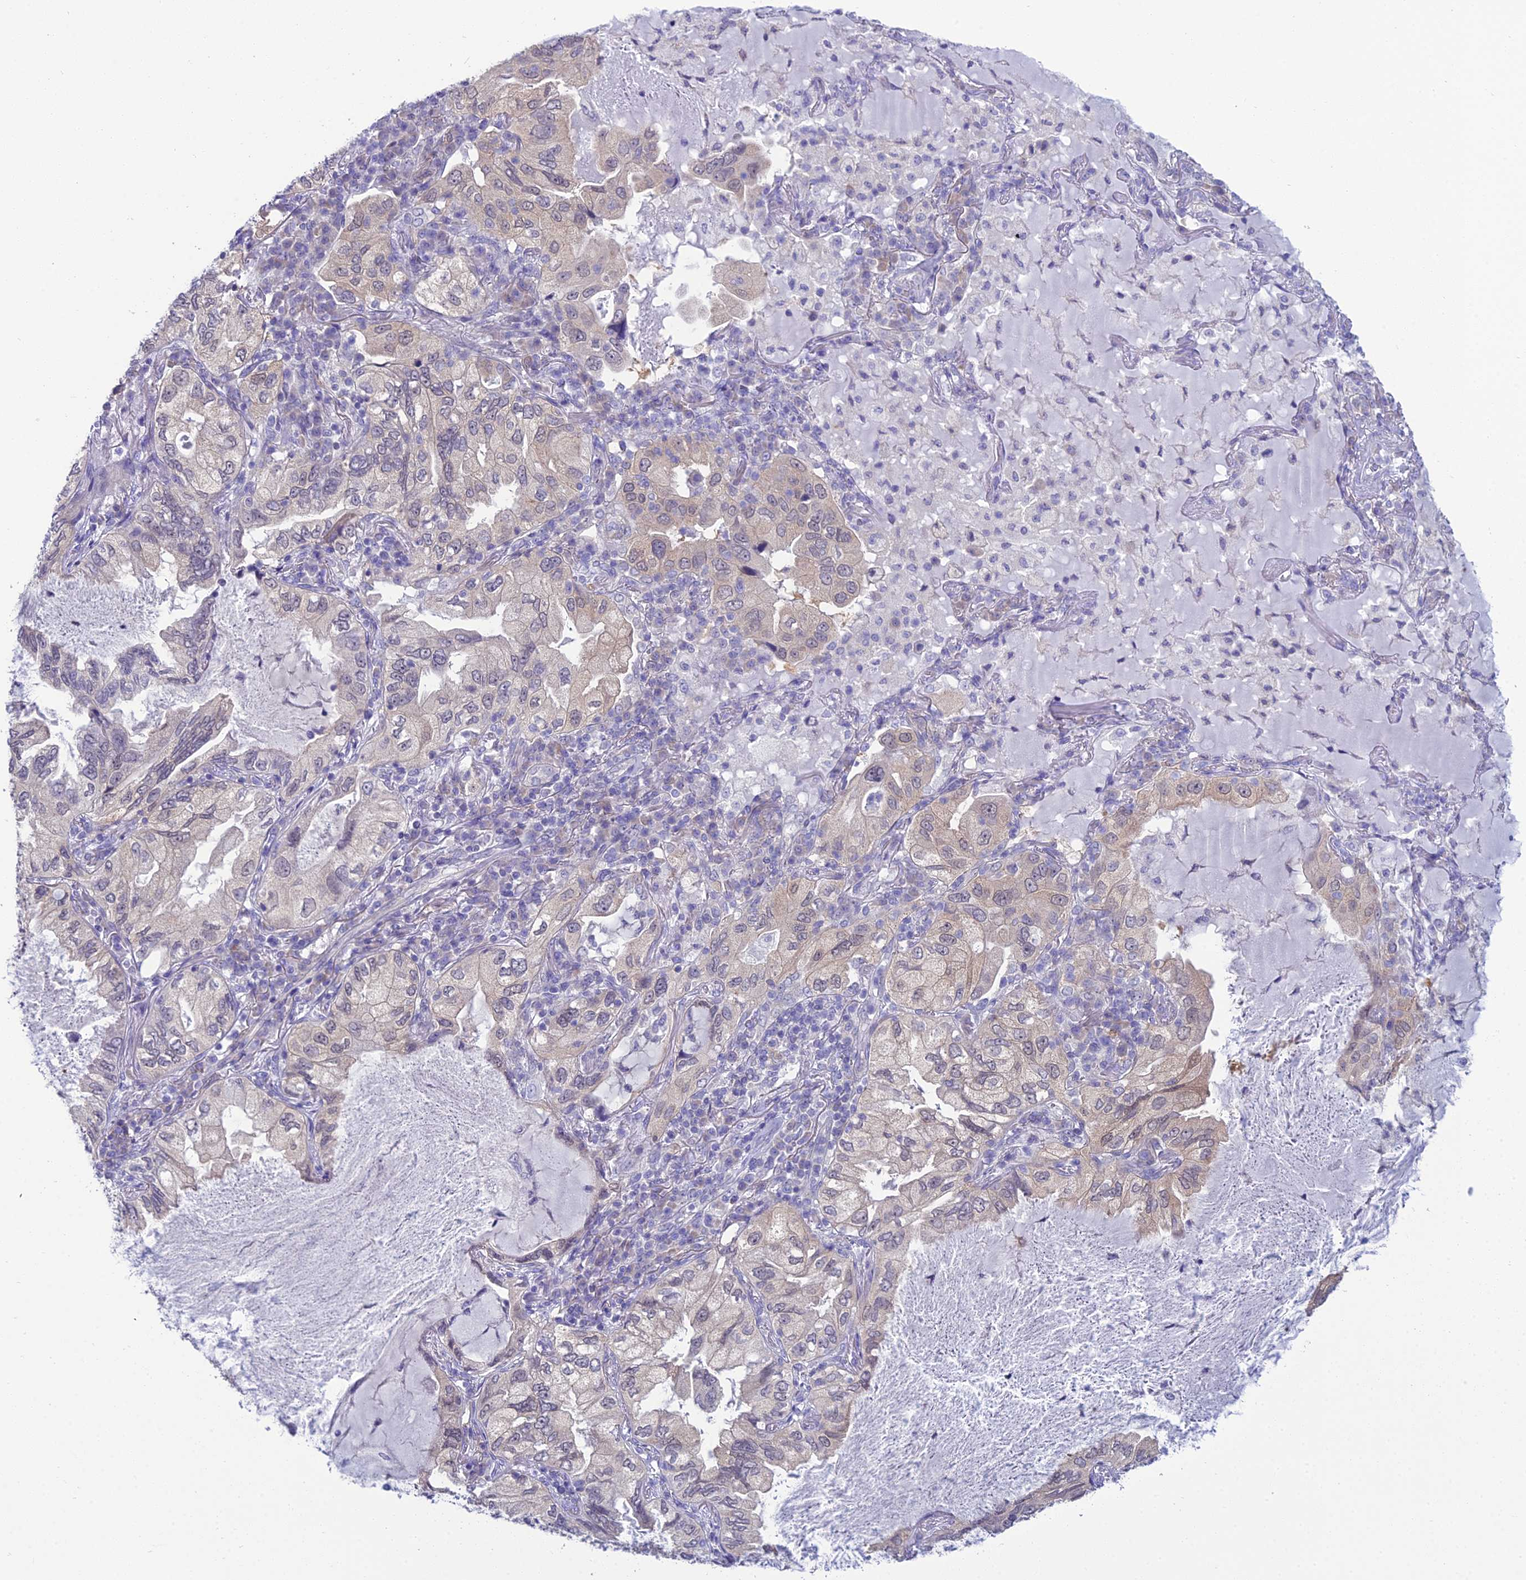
{"staining": {"intensity": "weak", "quantity": "<25%", "location": "cytoplasmic/membranous"}, "tissue": "lung cancer", "cell_type": "Tumor cells", "image_type": "cancer", "snomed": [{"axis": "morphology", "description": "Adenocarcinoma, NOS"}, {"axis": "topography", "description": "Lung"}], "caption": "Adenocarcinoma (lung) was stained to show a protein in brown. There is no significant positivity in tumor cells. (Immunohistochemistry, brightfield microscopy, high magnification).", "gene": "GNPNAT1", "patient": {"sex": "female", "age": 69}}